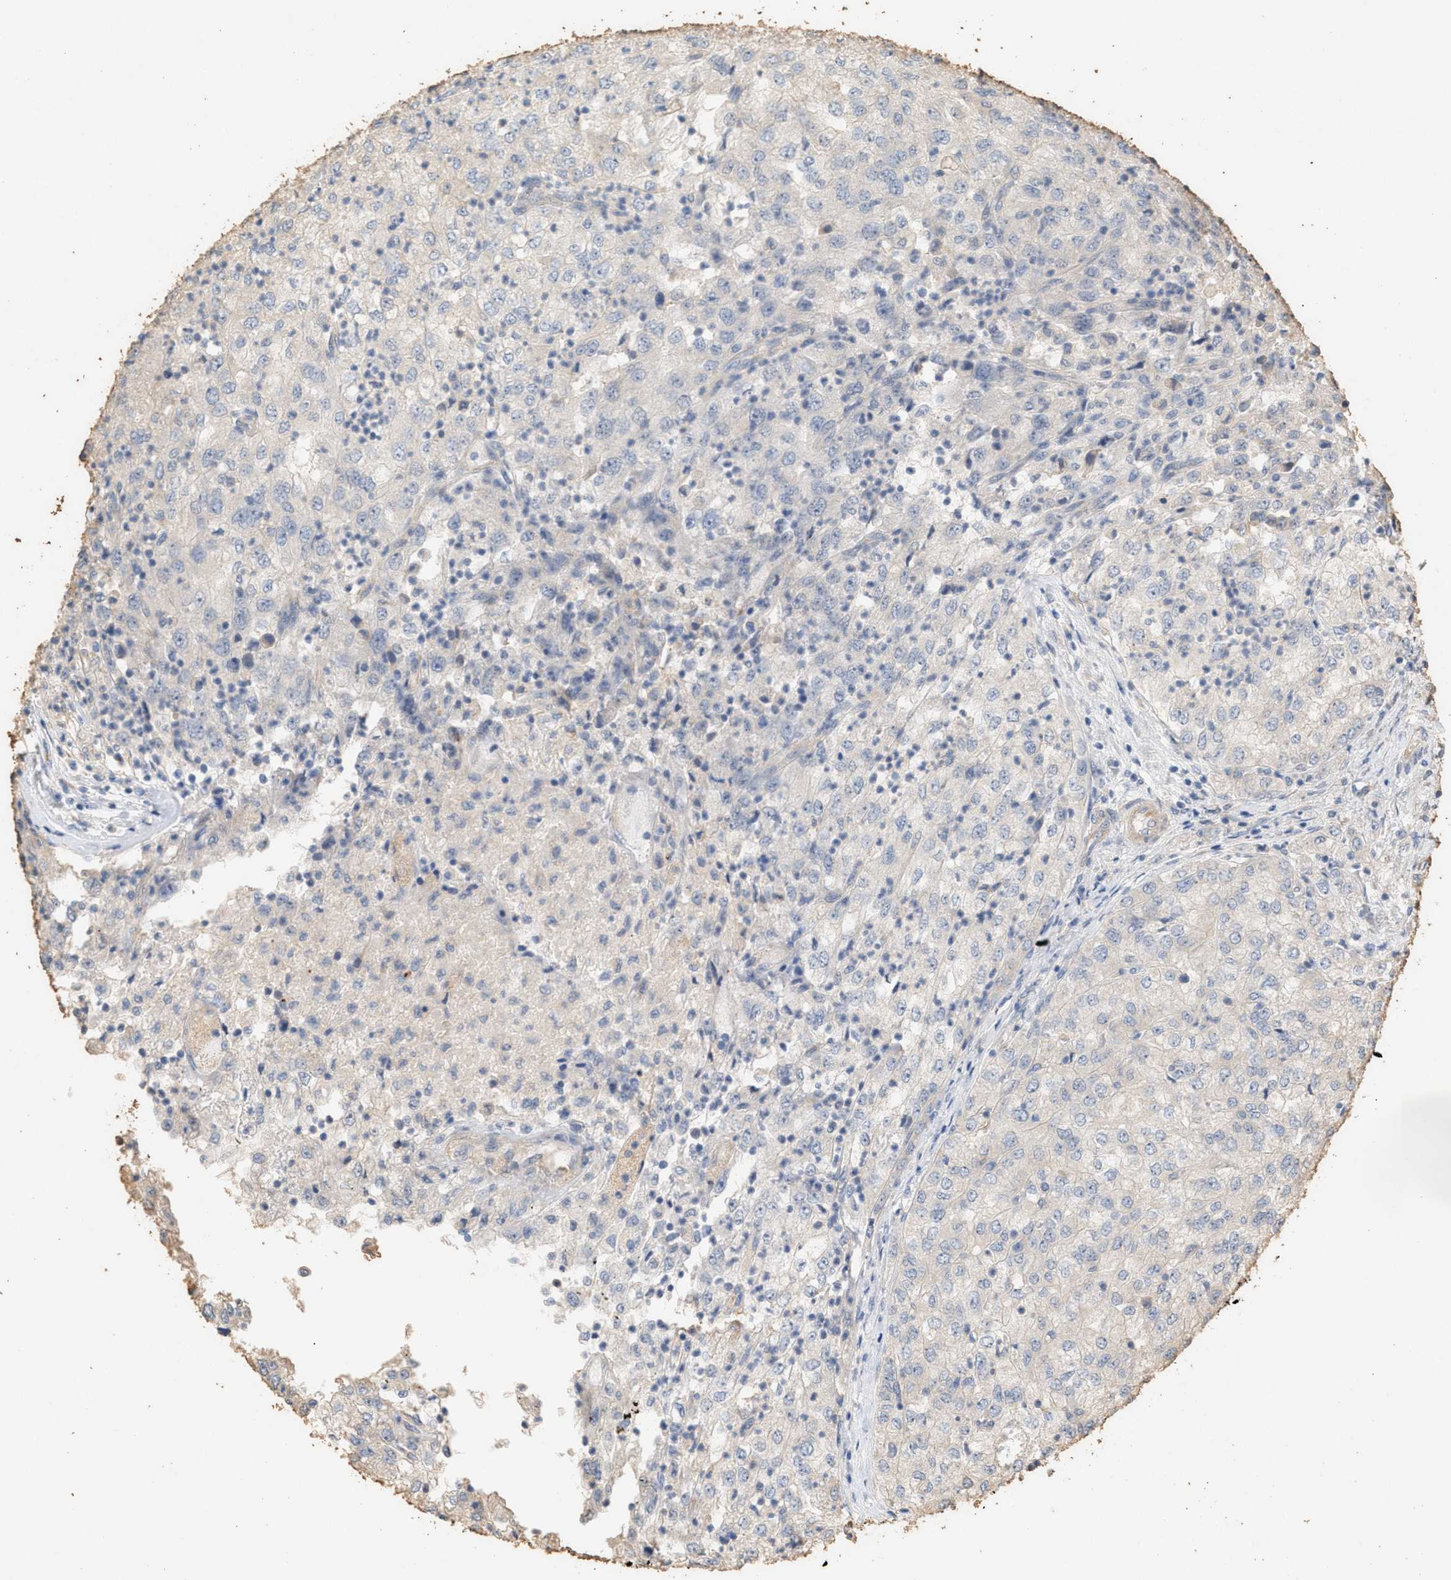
{"staining": {"intensity": "negative", "quantity": "none", "location": "none"}, "tissue": "renal cancer", "cell_type": "Tumor cells", "image_type": "cancer", "snomed": [{"axis": "morphology", "description": "Adenocarcinoma, NOS"}, {"axis": "topography", "description": "Kidney"}], "caption": "The IHC photomicrograph has no significant positivity in tumor cells of adenocarcinoma (renal) tissue. (Stains: DAB (3,3'-diaminobenzidine) IHC with hematoxylin counter stain, Microscopy: brightfield microscopy at high magnification).", "gene": "DCAF7", "patient": {"sex": "female", "age": 54}}